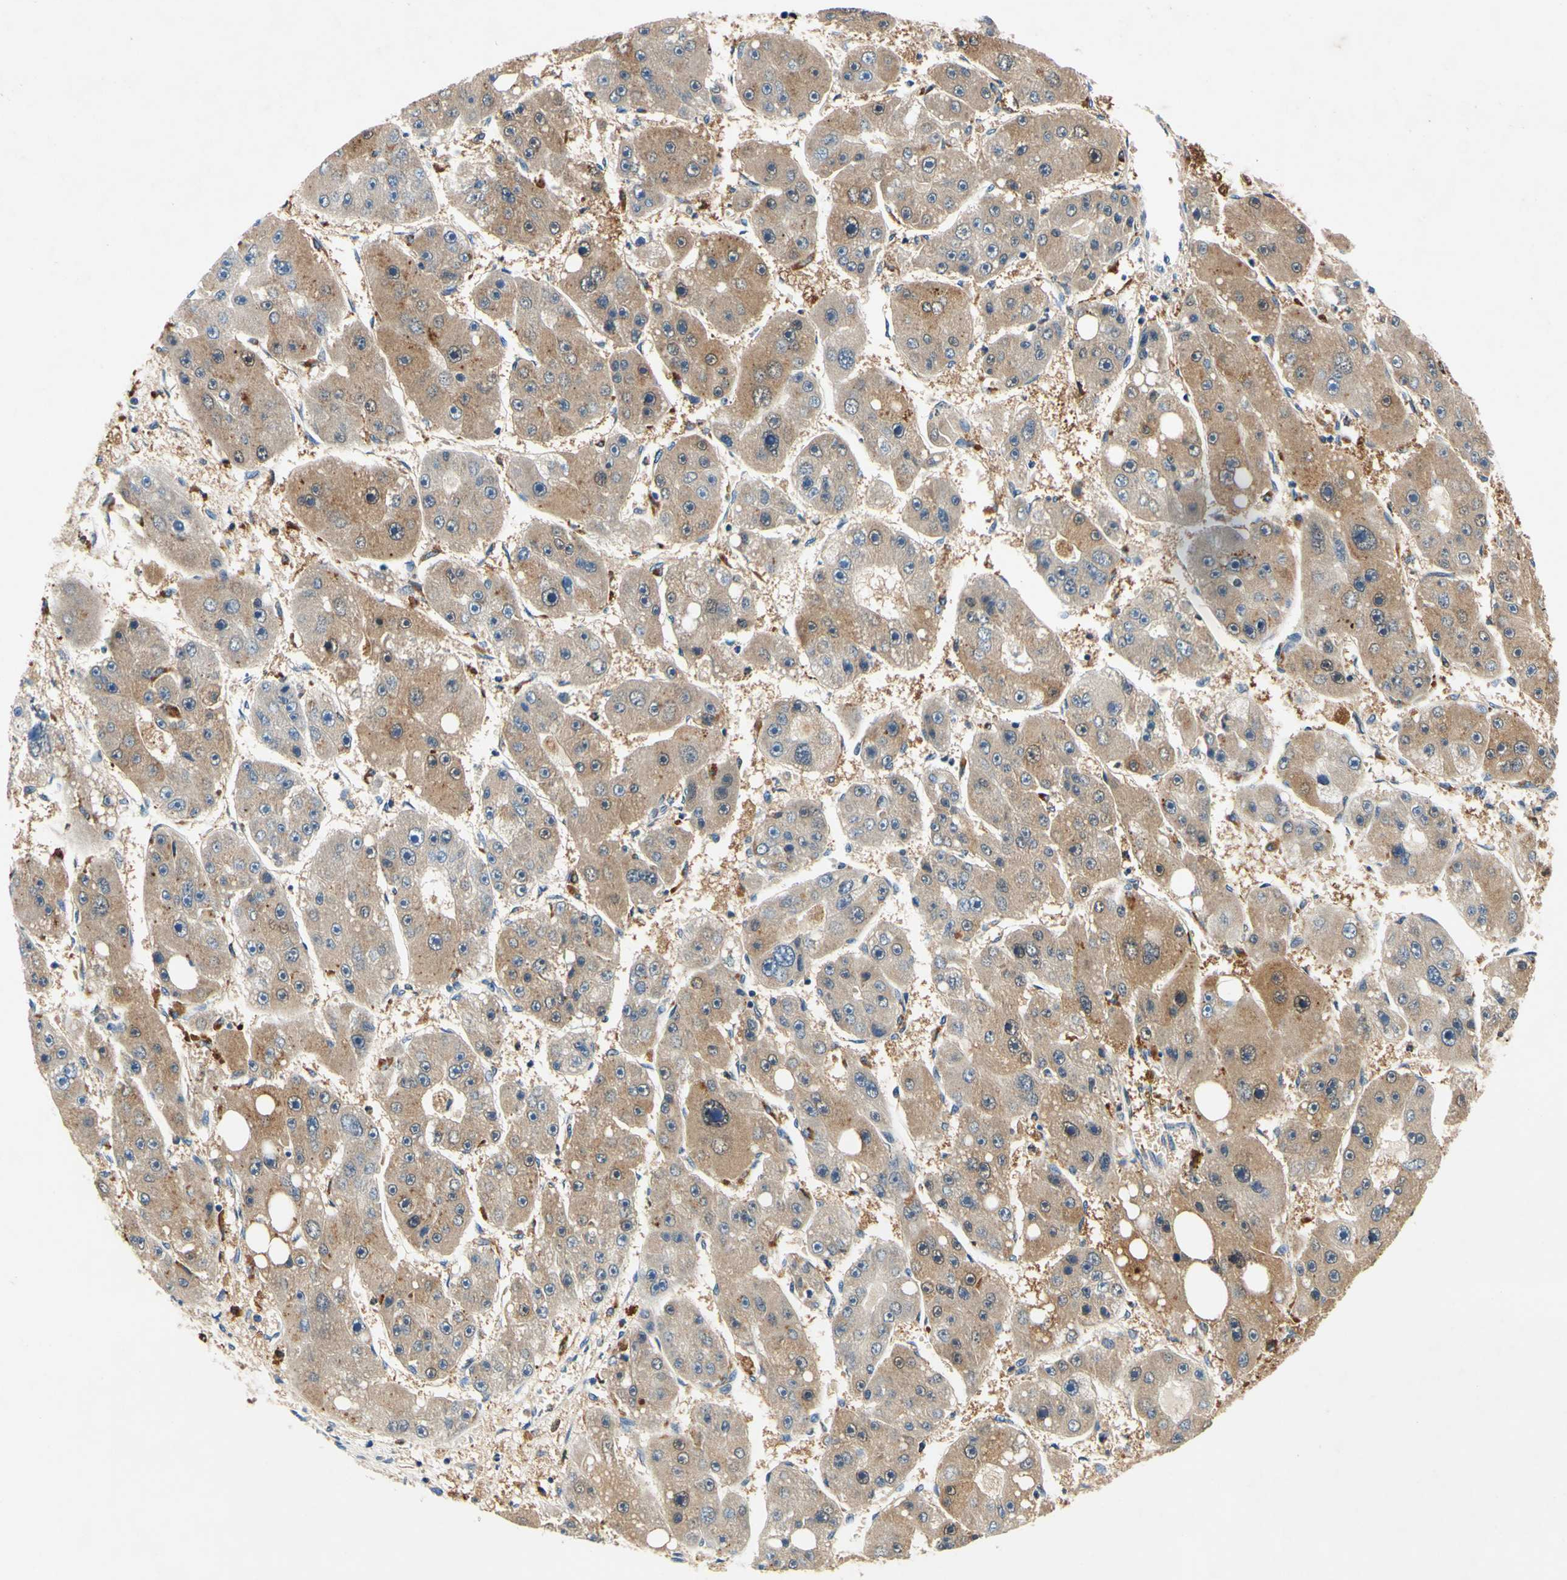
{"staining": {"intensity": "weak", "quantity": "25%-75%", "location": "cytoplasmic/membranous"}, "tissue": "liver cancer", "cell_type": "Tumor cells", "image_type": "cancer", "snomed": [{"axis": "morphology", "description": "Carcinoma, Hepatocellular, NOS"}, {"axis": "topography", "description": "Liver"}], "caption": "Immunohistochemical staining of human liver cancer reveals low levels of weak cytoplasmic/membranous protein staining in about 25%-75% of tumor cells.", "gene": "PLA2G4A", "patient": {"sex": "female", "age": 61}}